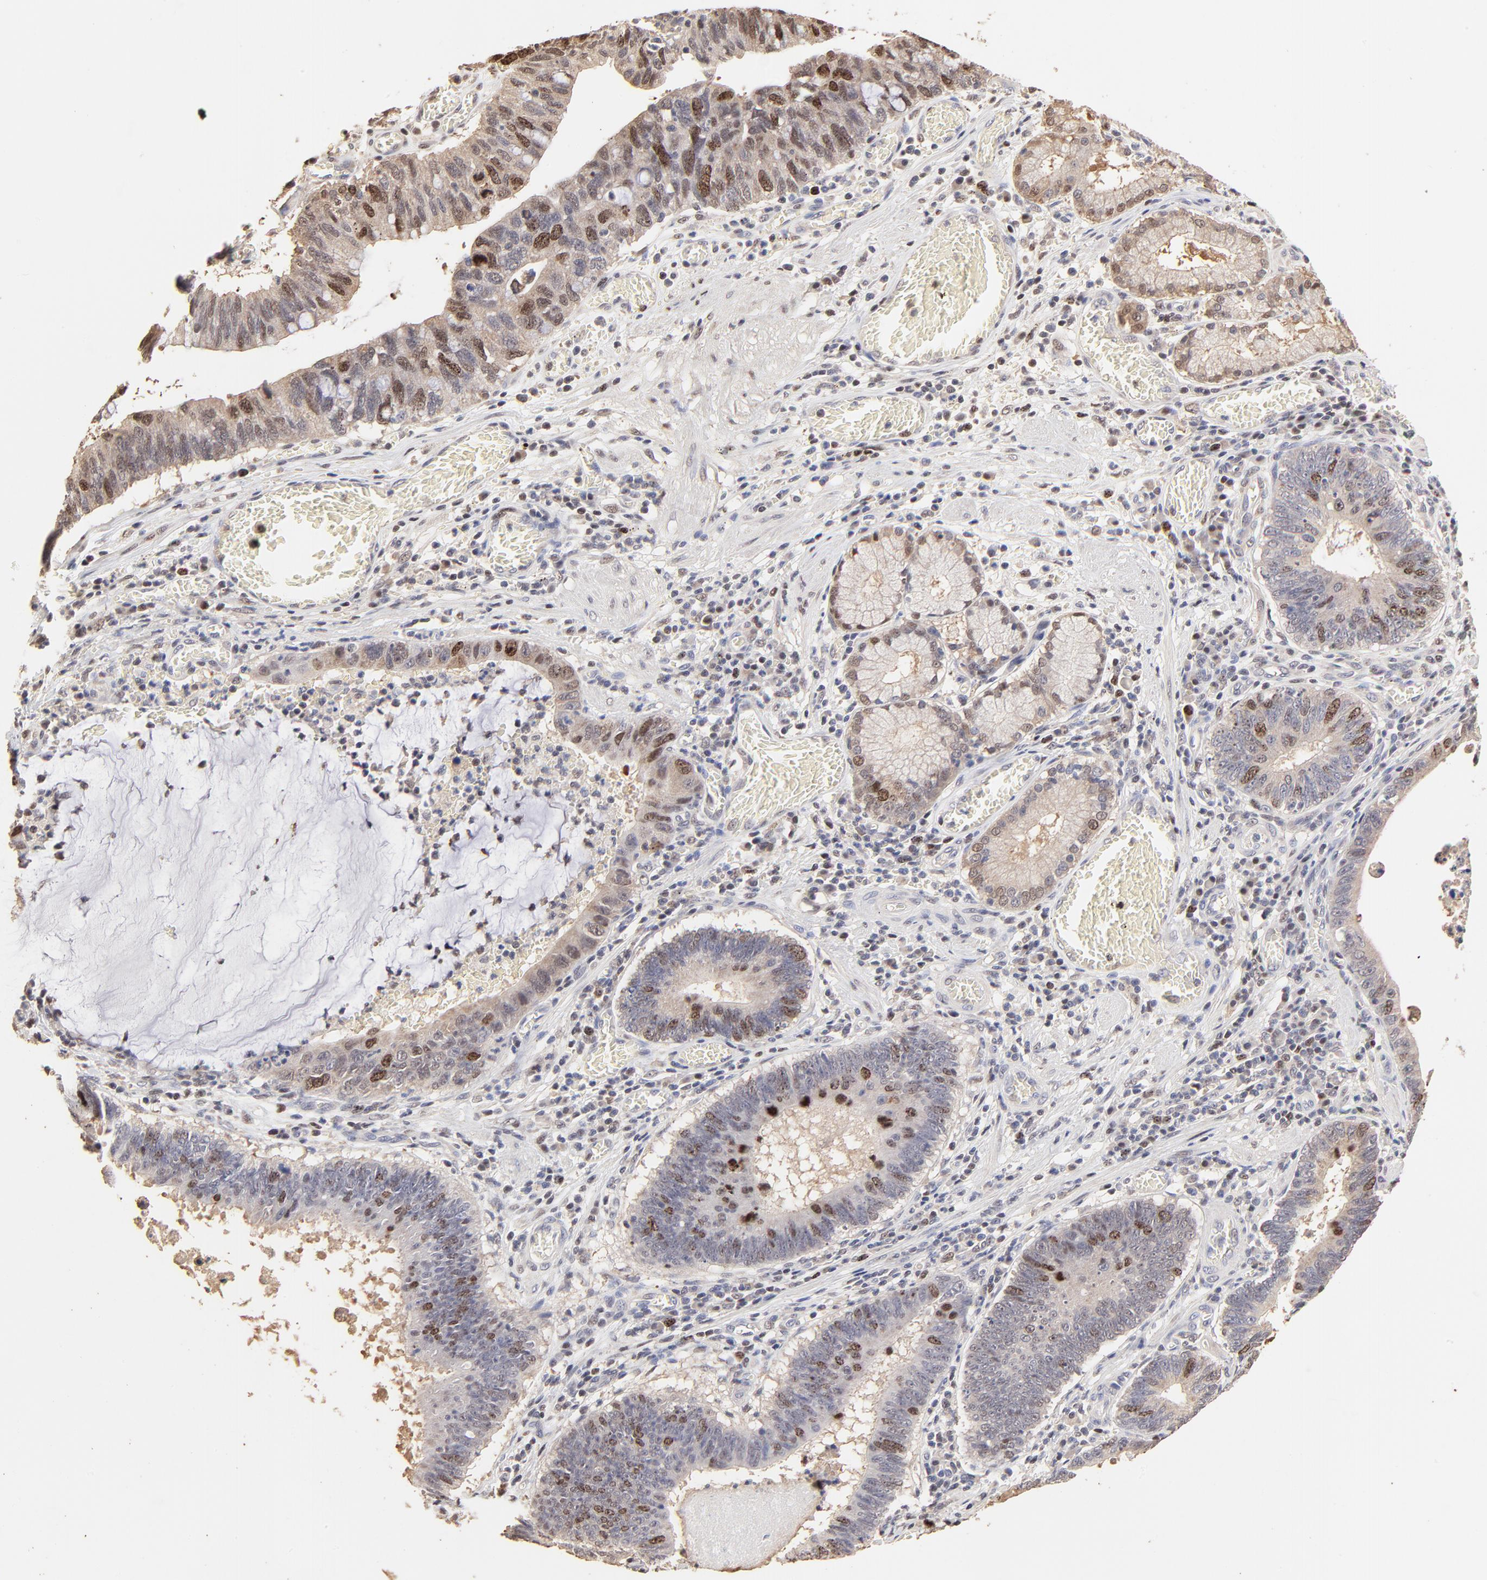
{"staining": {"intensity": "strong", "quantity": "25%-75%", "location": "nuclear"}, "tissue": "stomach cancer", "cell_type": "Tumor cells", "image_type": "cancer", "snomed": [{"axis": "morphology", "description": "Adenocarcinoma, NOS"}, {"axis": "topography", "description": "Stomach"}, {"axis": "topography", "description": "Gastric cardia"}], "caption": "This micrograph reveals stomach adenocarcinoma stained with IHC to label a protein in brown. The nuclear of tumor cells show strong positivity for the protein. Nuclei are counter-stained blue.", "gene": "BIRC5", "patient": {"sex": "male", "age": 59}}